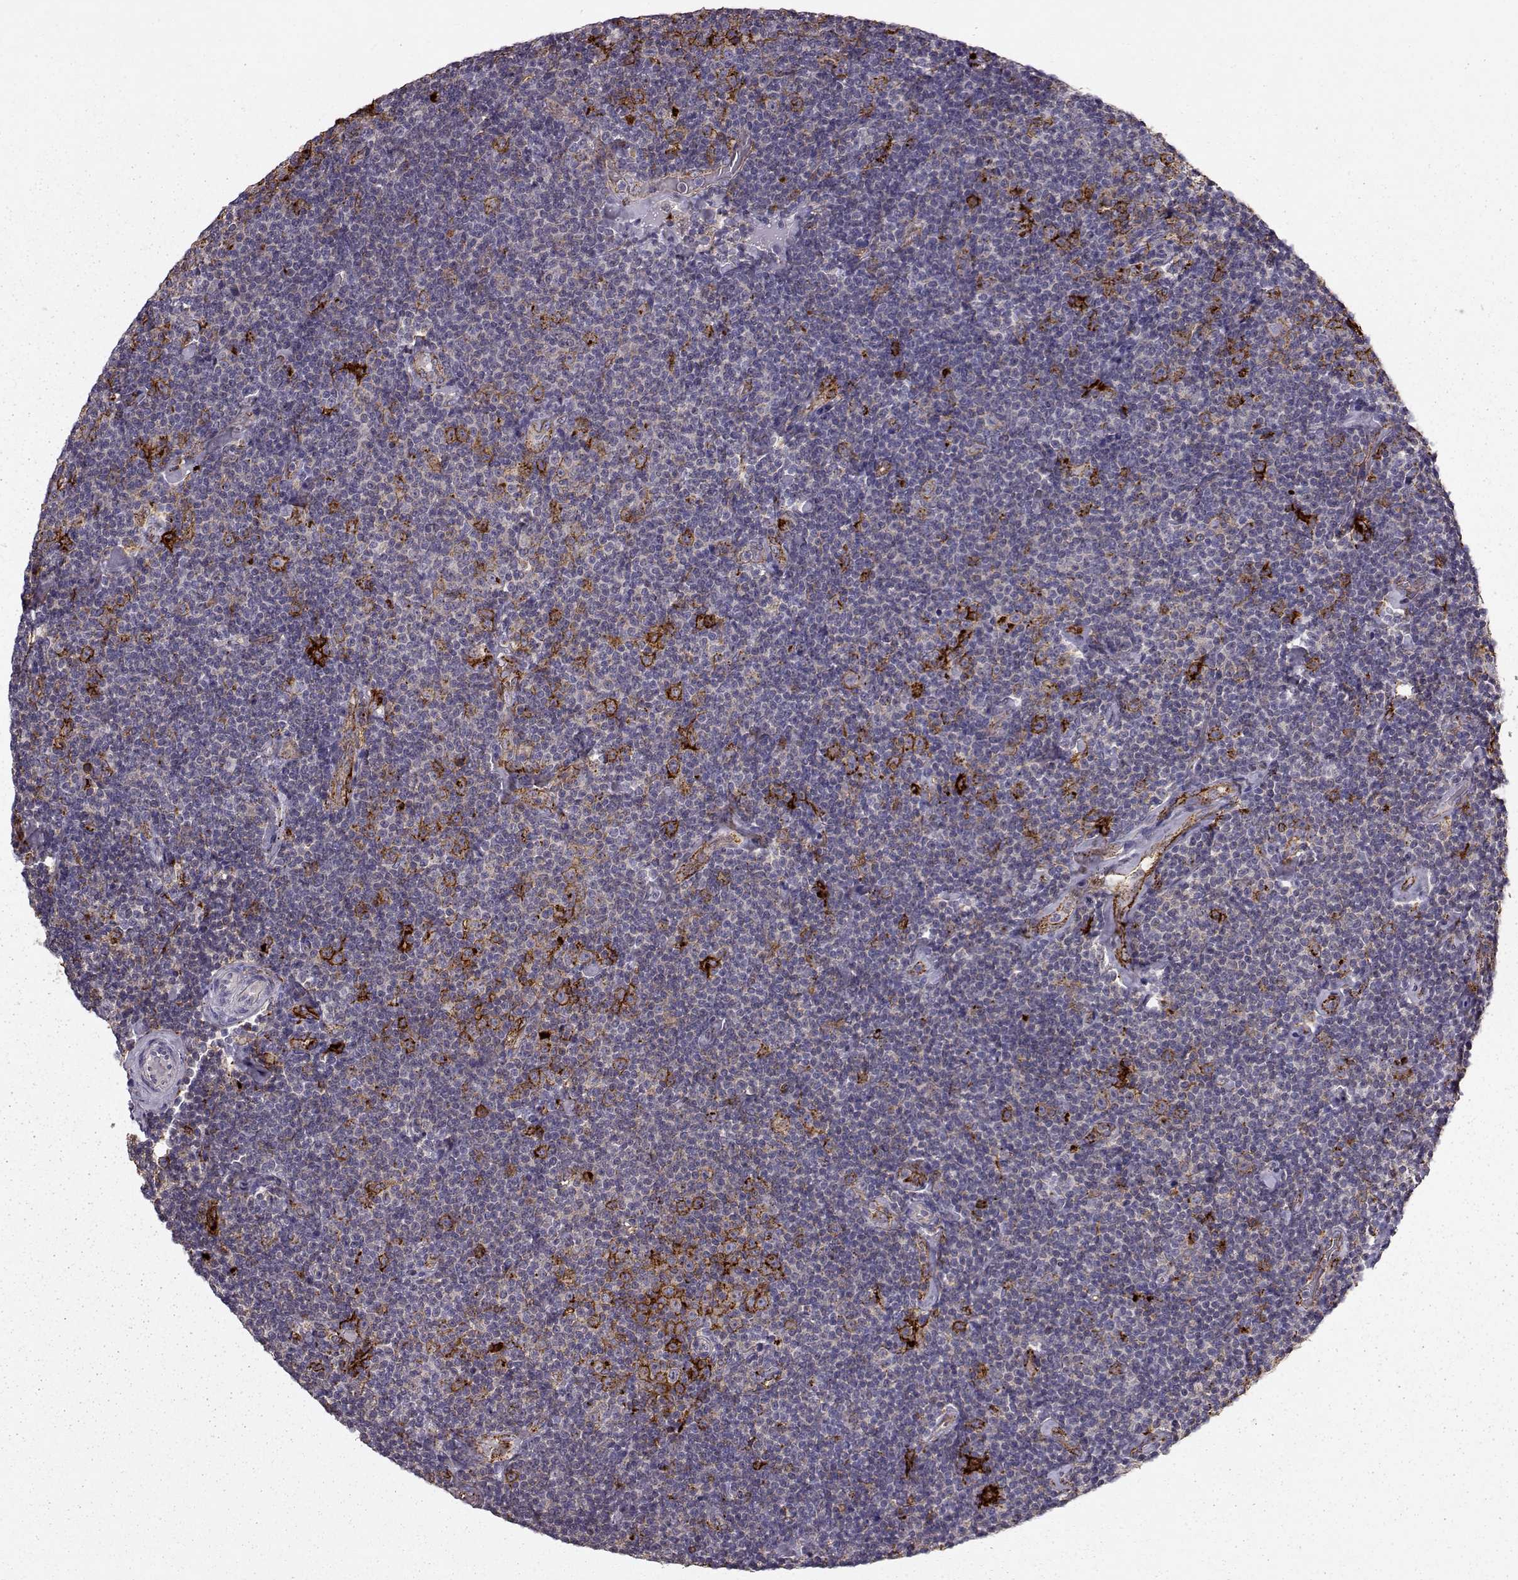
{"staining": {"intensity": "strong", "quantity": "<25%", "location": "cytoplasmic/membranous"}, "tissue": "lymphoma", "cell_type": "Tumor cells", "image_type": "cancer", "snomed": [{"axis": "morphology", "description": "Malignant lymphoma, non-Hodgkin's type, Low grade"}, {"axis": "topography", "description": "Lymph node"}], "caption": "Protein staining by immunohistochemistry (IHC) demonstrates strong cytoplasmic/membranous staining in about <25% of tumor cells in low-grade malignant lymphoma, non-Hodgkin's type.", "gene": "CCNF", "patient": {"sex": "male", "age": 81}}